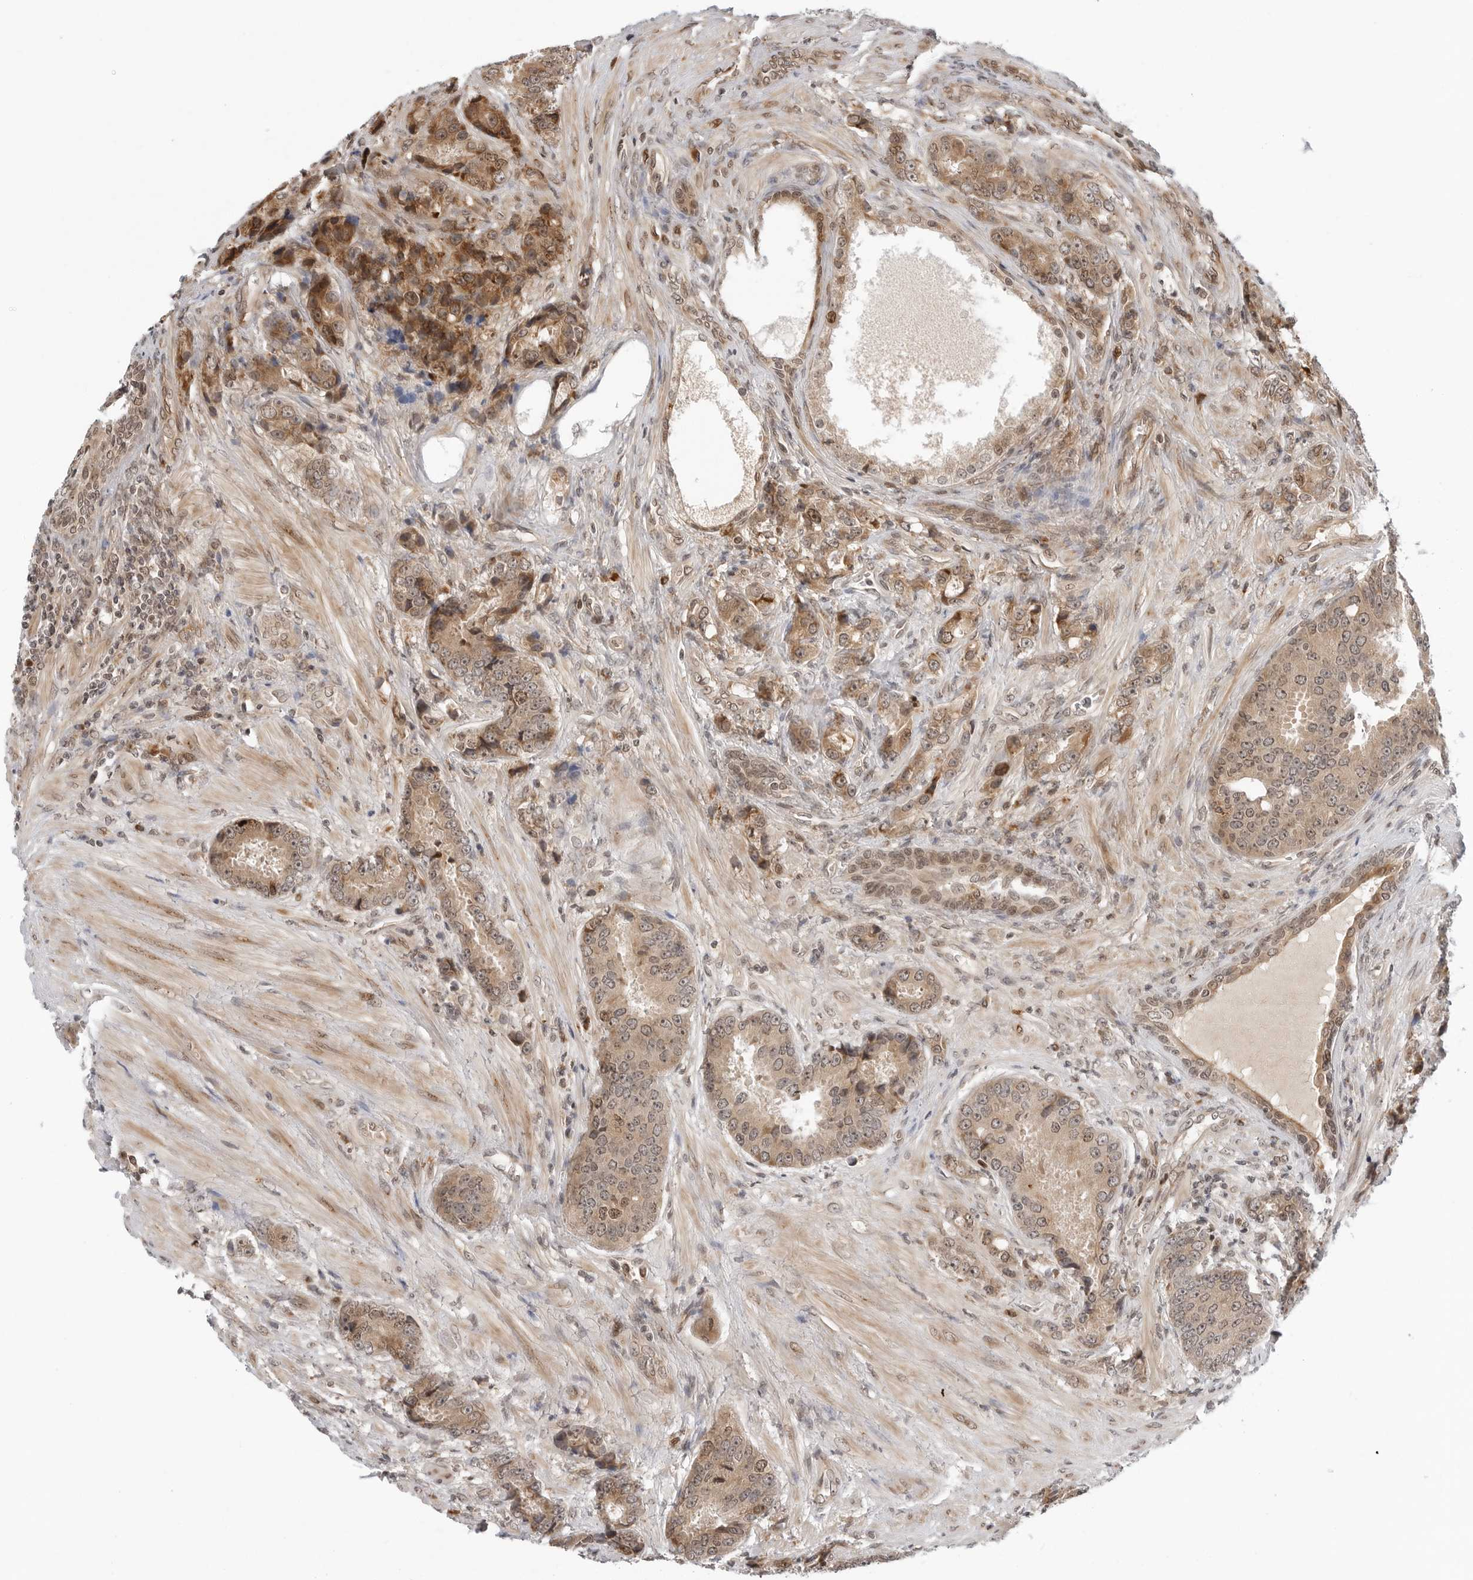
{"staining": {"intensity": "moderate", "quantity": ">75%", "location": "cytoplasmic/membranous,nuclear"}, "tissue": "prostate cancer", "cell_type": "Tumor cells", "image_type": "cancer", "snomed": [{"axis": "morphology", "description": "Adenocarcinoma, High grade"}, {"axis": "topography", "description": "Prostate"}], "caption": "Prostate cancer (high-grade adenocarcinoma) was stained to show a protein in brown. There is medium levels of moderate cytoplasmic/membranous and nuclear staining in about >75% of tumor cells.", "gene": "TIPRL", "patient": {"sex": "male", "age": 60}}